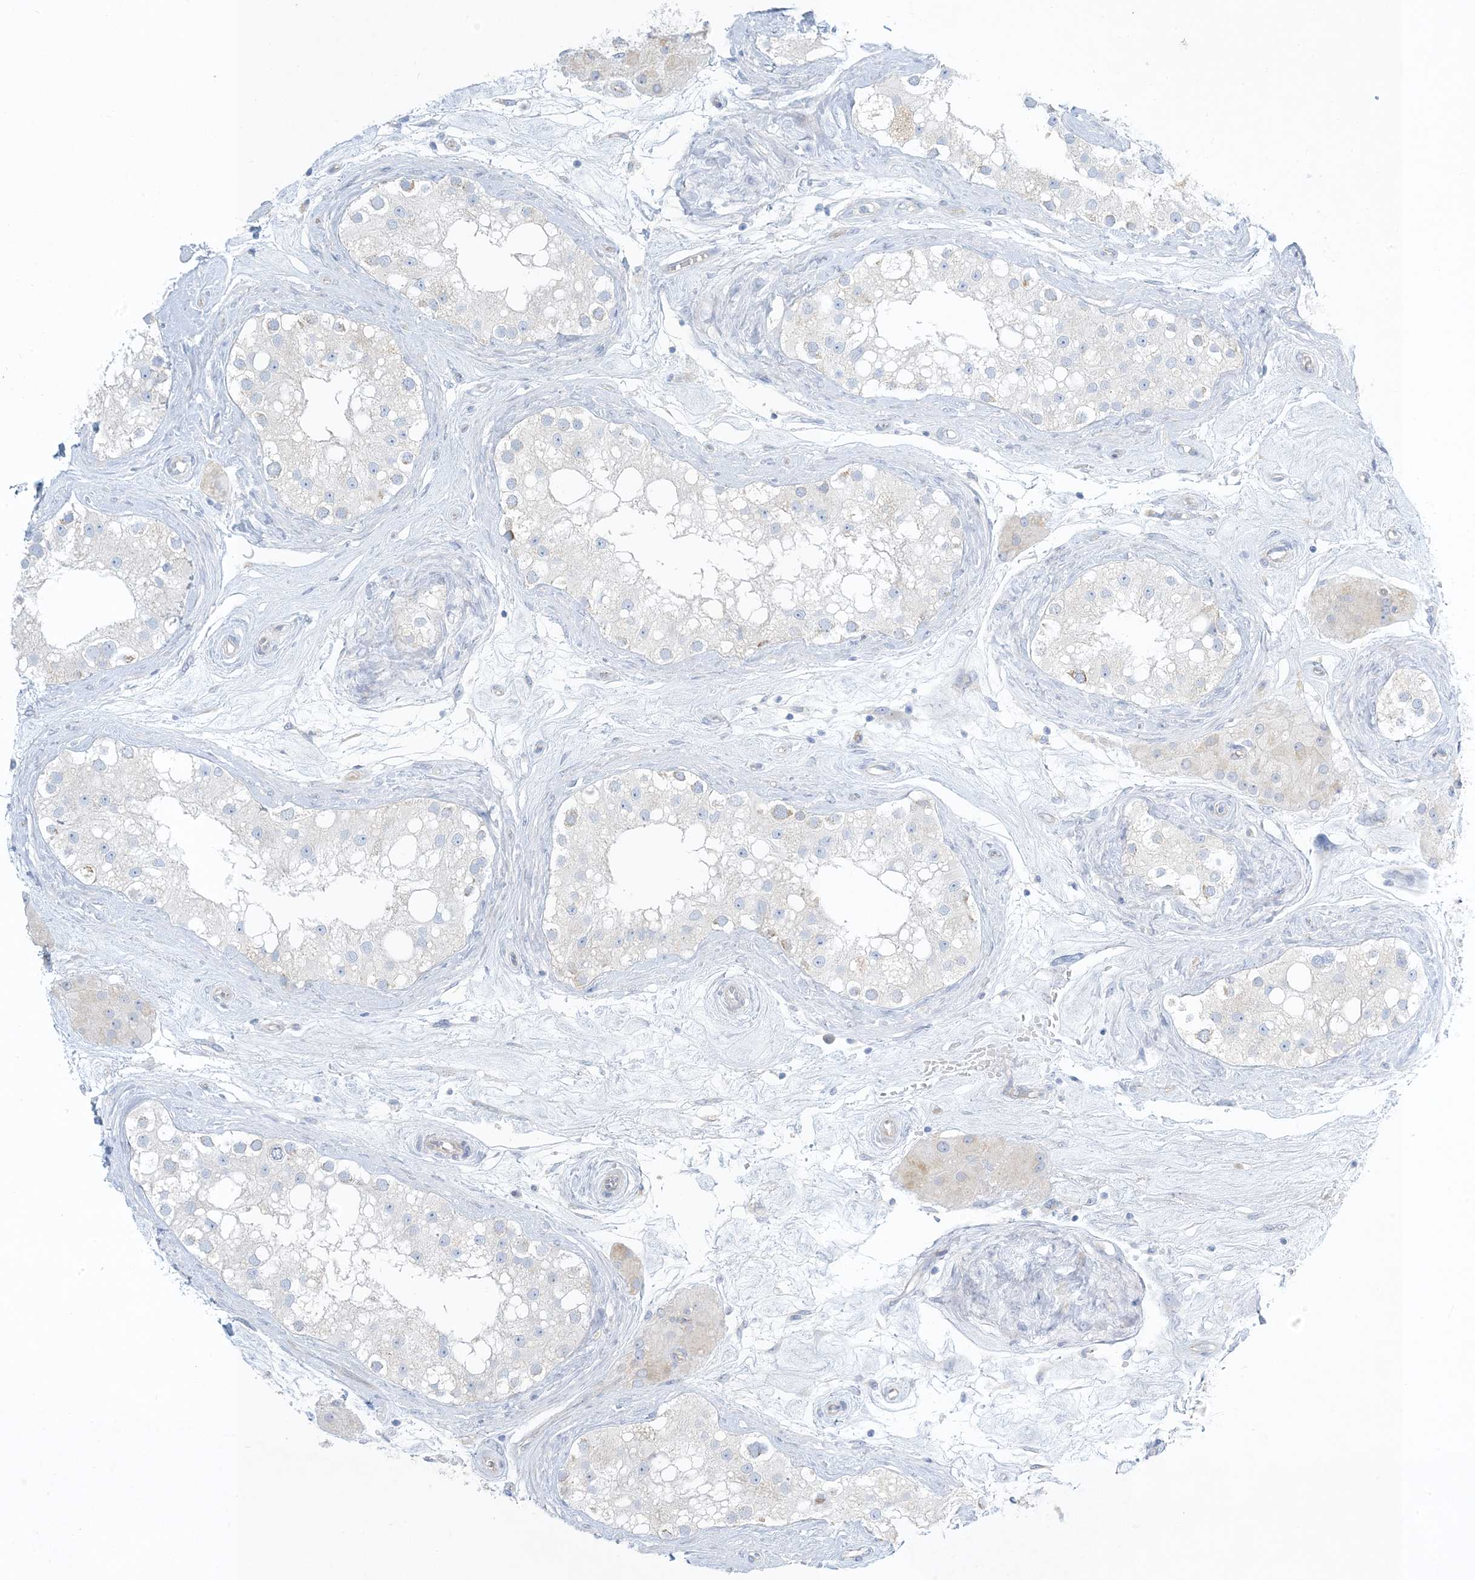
{"staining": {"intensity": "negative", "quantity": "none", "location": "none"}, "tissue": "testis", "cell_type": "Cells in seminiferous ducts", "image_type": "normal", "snomed": [{"axis": "morphology", "description": "Normal tissue, NOS"}, {"axis": "topography", "description": "Testis"}], "caption": "Cells in seminiferous ducts are negative for protein expression in normal human testis. (DAB (3,3'-diaminobenzidine) IHC visualized using brightfield microscopy, high magnification).", "gene": "XIRP2", "patient": {"sex": "male", "age": 84}}